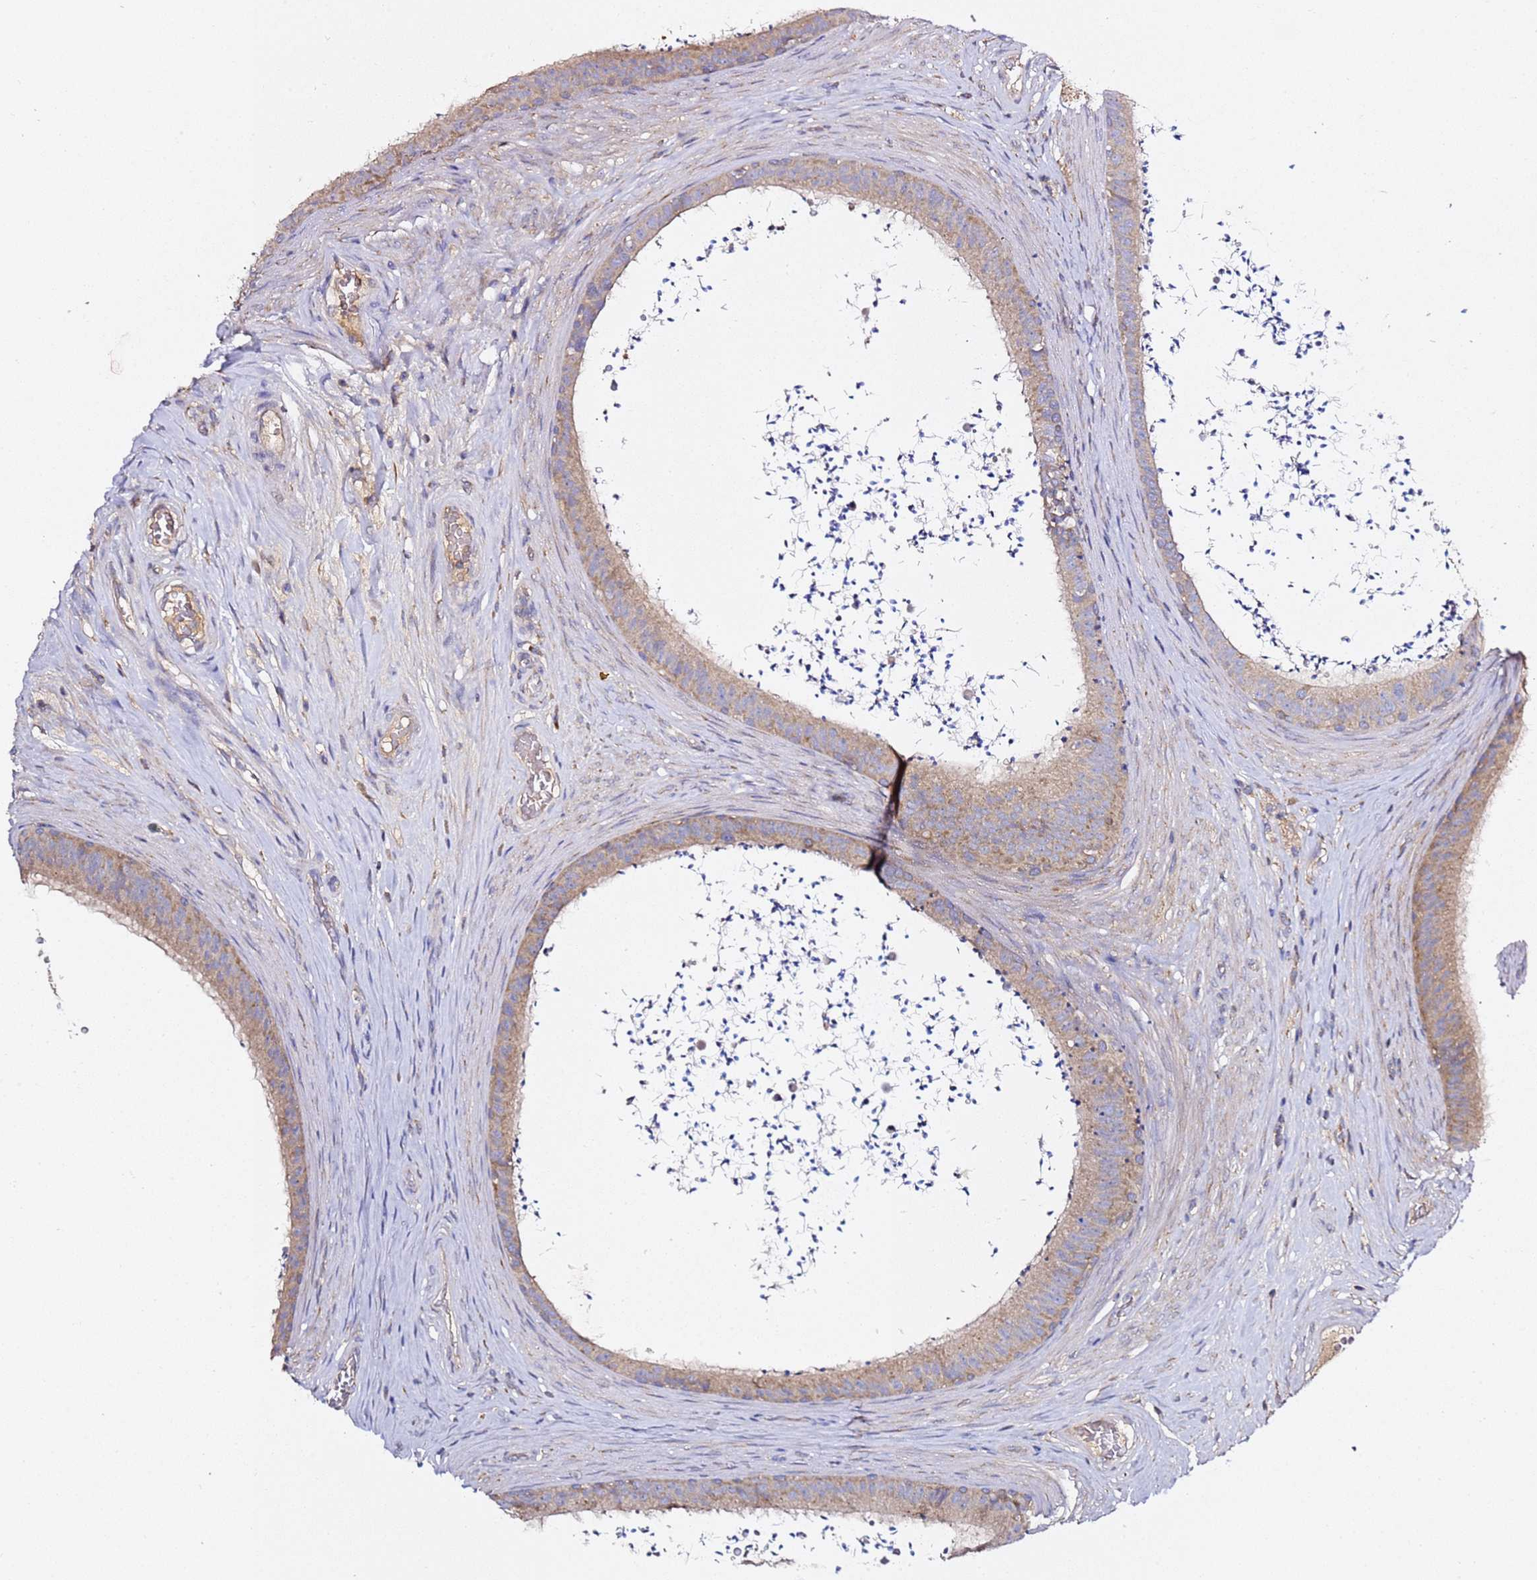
{"staining": {"intensity": "moderate", "quantity": "25%-75%", "location": "cytoplasmic/membranous"}, "tissue": "epididymis", "cell_type": "Glandular cells", "image_type": "normal", "snomed": [{"axis": "morphology", "description": "Normal tissue, NOS"}, {"axis": "topography", "description": "Testis"}, {"axis": "topography", "description": "Epididymis"}], "caption": "DAB immunohistochemical staining of normal epididymis reveals moderate cytoplasmic/membranous protein expression in approximately 25%-75% of glandular cells.", "gene": "C19orf12", "patient": {"sex": "male", "age": 41}}